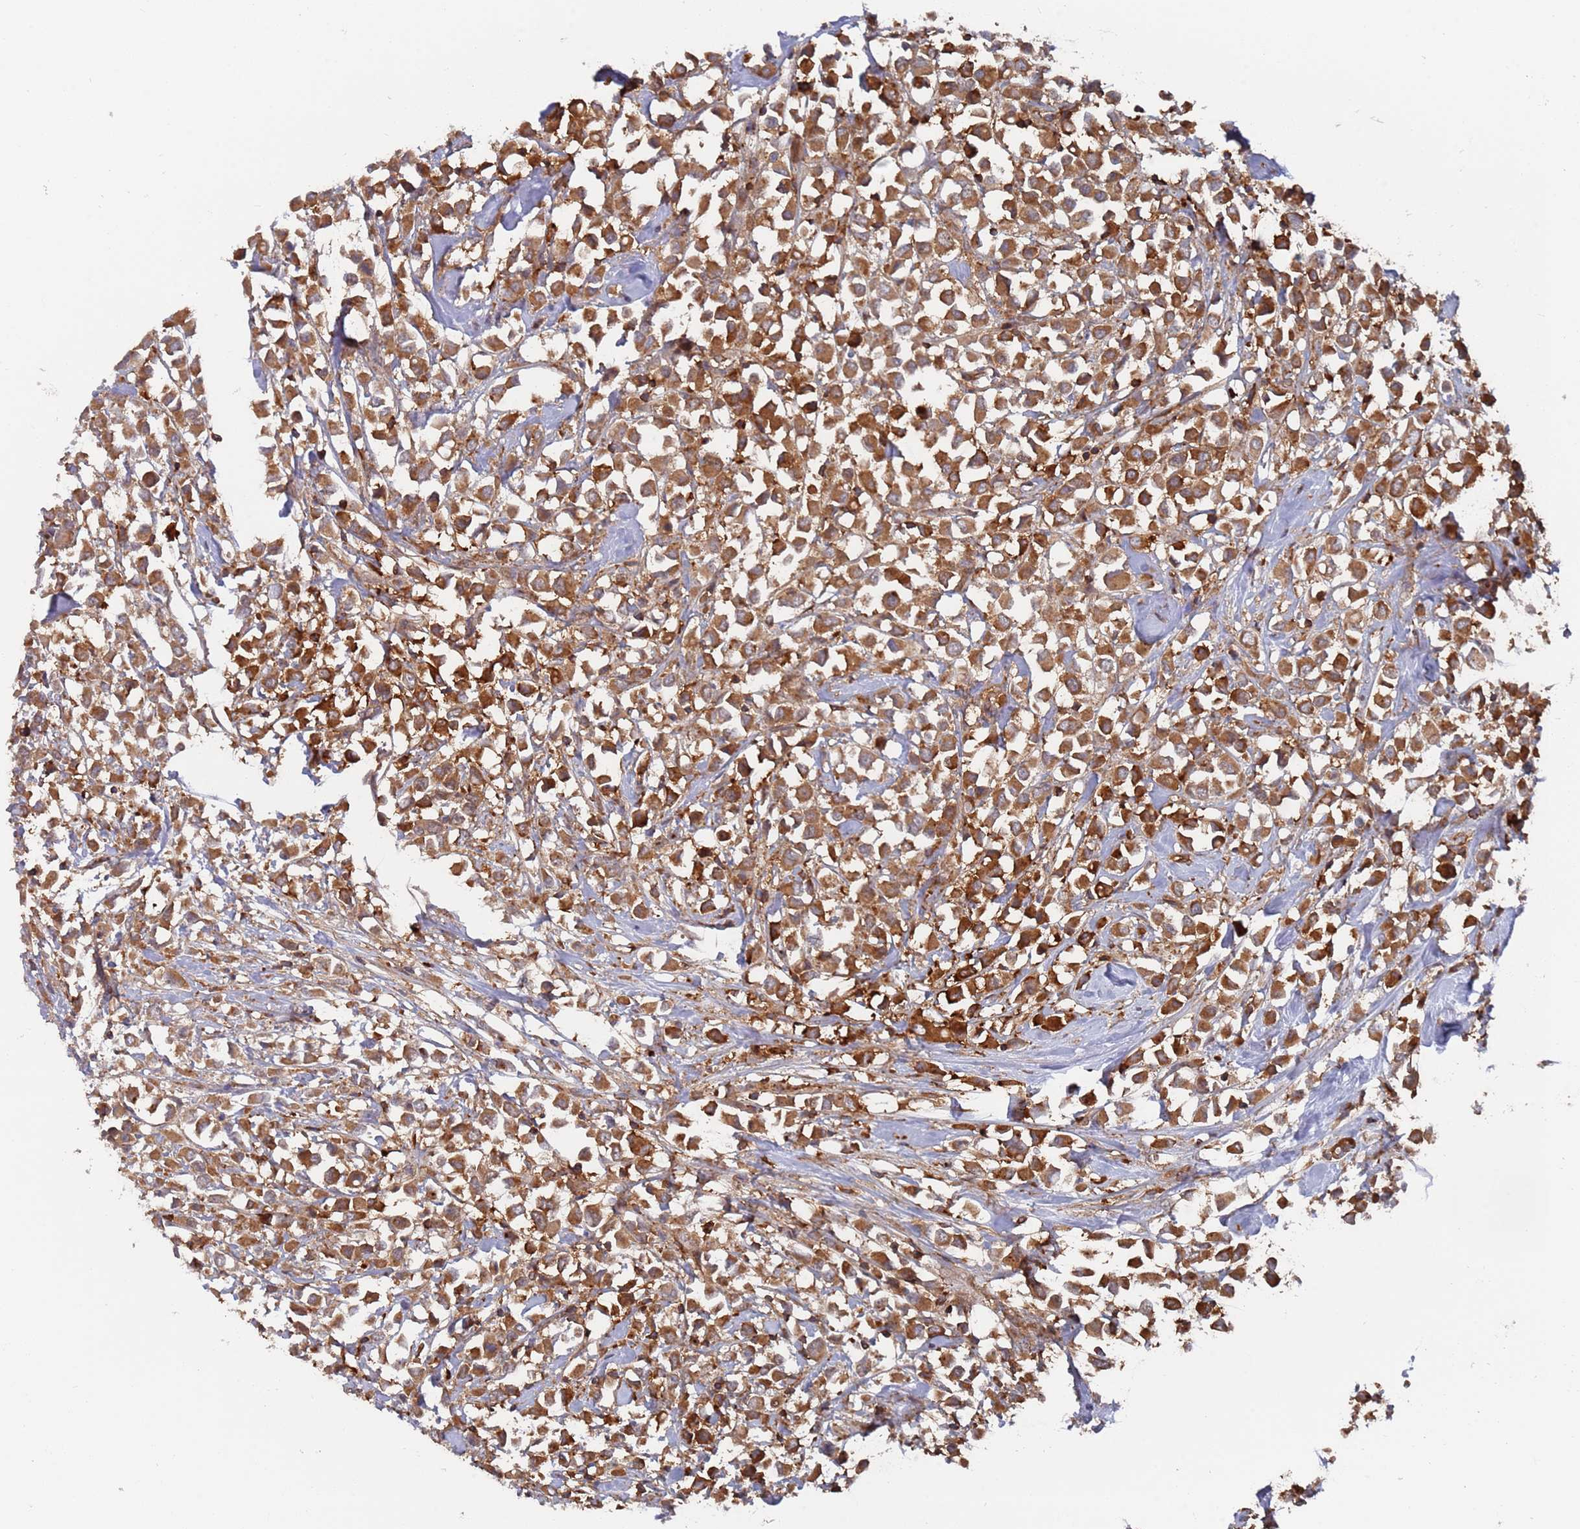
{"staining": {"intensity": "strong", "quantity": ">75%", "location": "cytoplasmic/membranous"}, "tissue": "breast cancer", "cell_type": "Tumor cells", "image_type": "cancer", "snomed": [{"axis": "morphology", "description": "Duct carcinoma"}, {"axis": "topography", "description": "Breast"}], "caption": "IHC staining of breast infiltrating ductal carcinoma, which demonstrates high levels of strong cytoplasmic/membranous staining in about >75% of tumor cells indicating strong cytoplasmic/membranous protein expression. The staining was performed using DAB (brown) for protein detection and nuclei were counterstained in hematoxylin (blue).", "gene": "DDX60", "patient": {"sex": "female", "age": 61}}